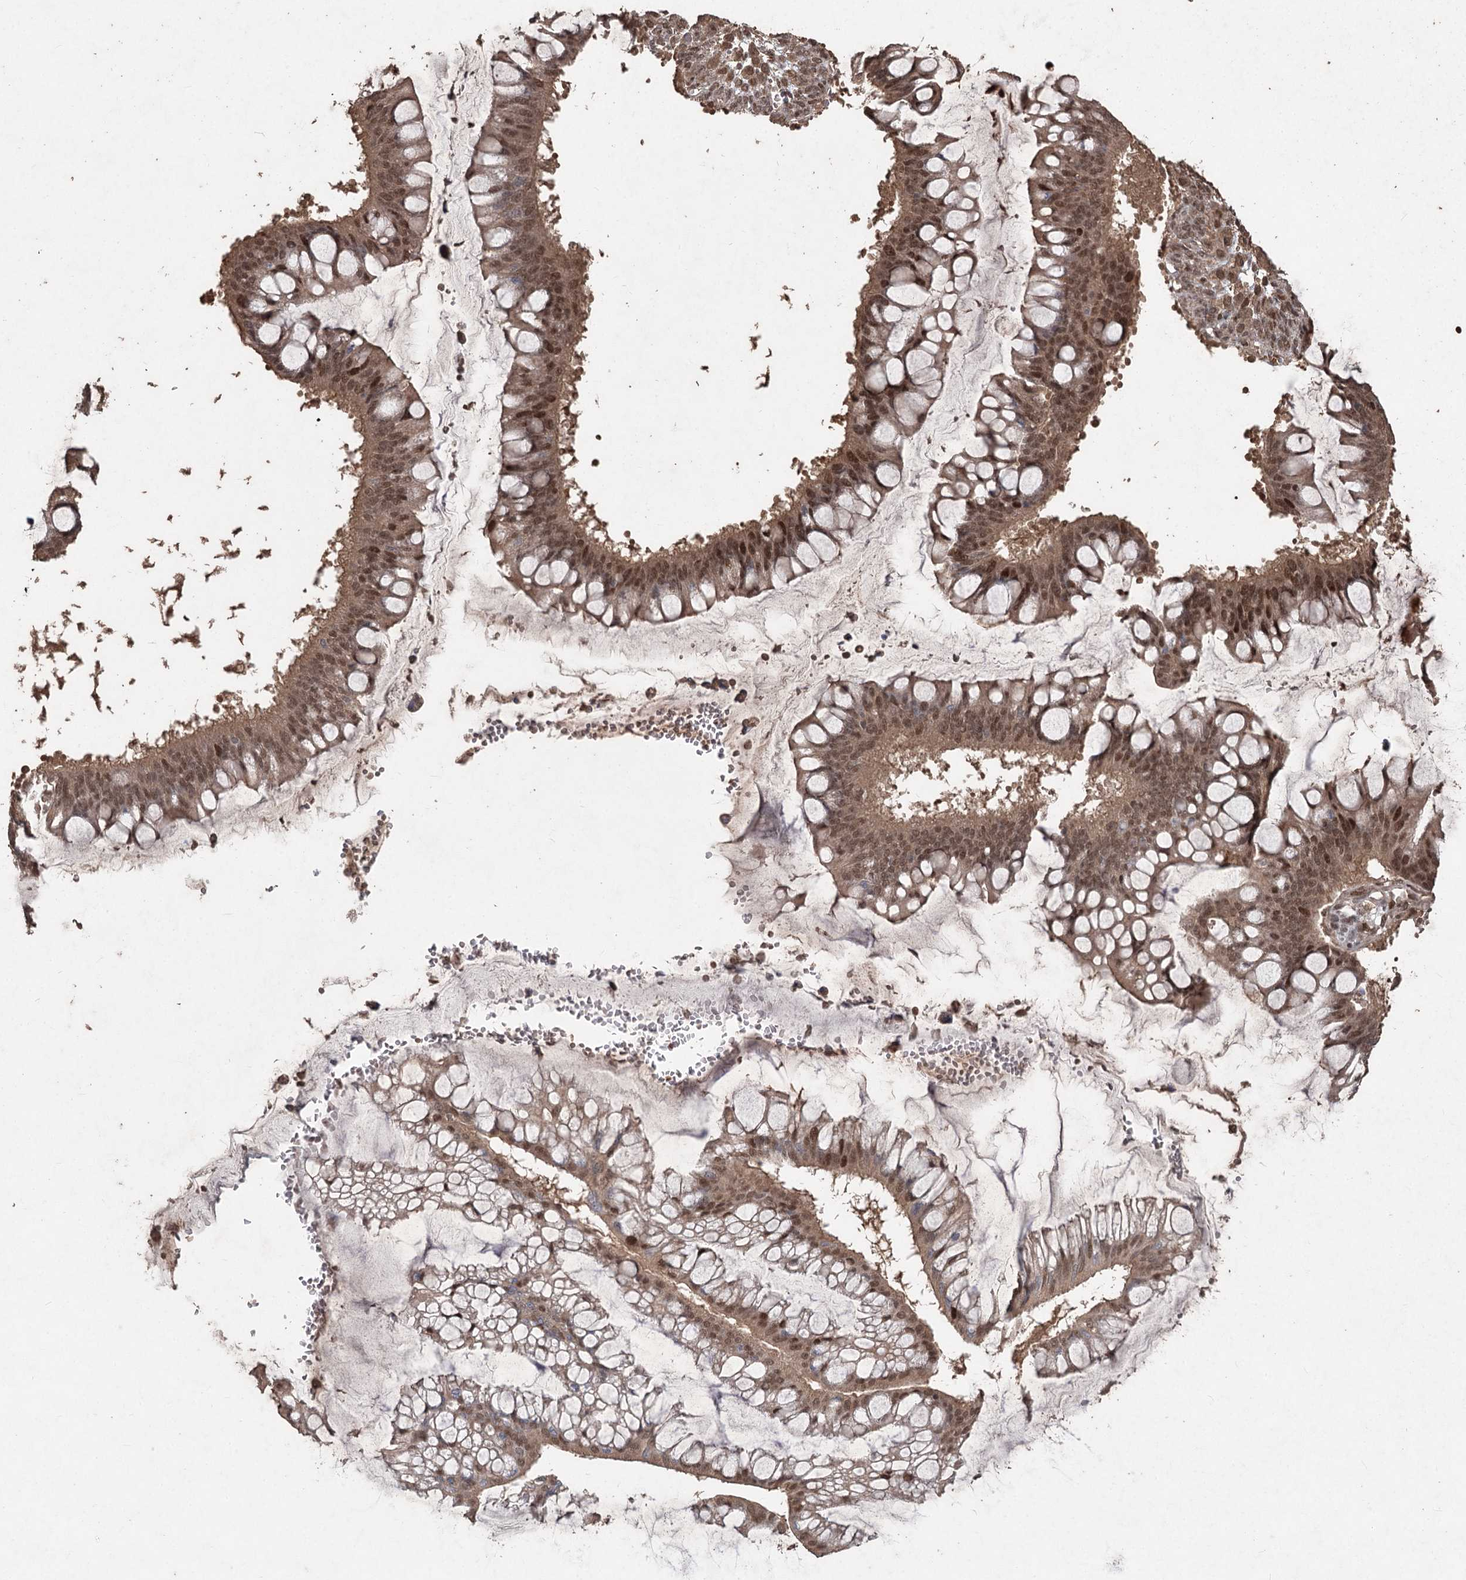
{"staining": {"intensity": "moderate", "quantity": ">75%", "location": "cytoplasmic/membranous,nuclear"}, "tissue": "ovarian cancer", "cell_type": "Tumor cells", "image_type": "cancer", "snomed": [{"axis": "morphology", "description": "Cystadenocarcinoma, mucinous, NOS"}, {"axis": "topography", "description": "Ovary"}], "caption": "This is an image of immunohistochemistry staining of ovarian cancer, which shows moderate positivity in the cytoplasmic/membranous and nuclear of tumor cells.", "gene": "FBXO7", "patient": {"sex": "female", "age": 73}}